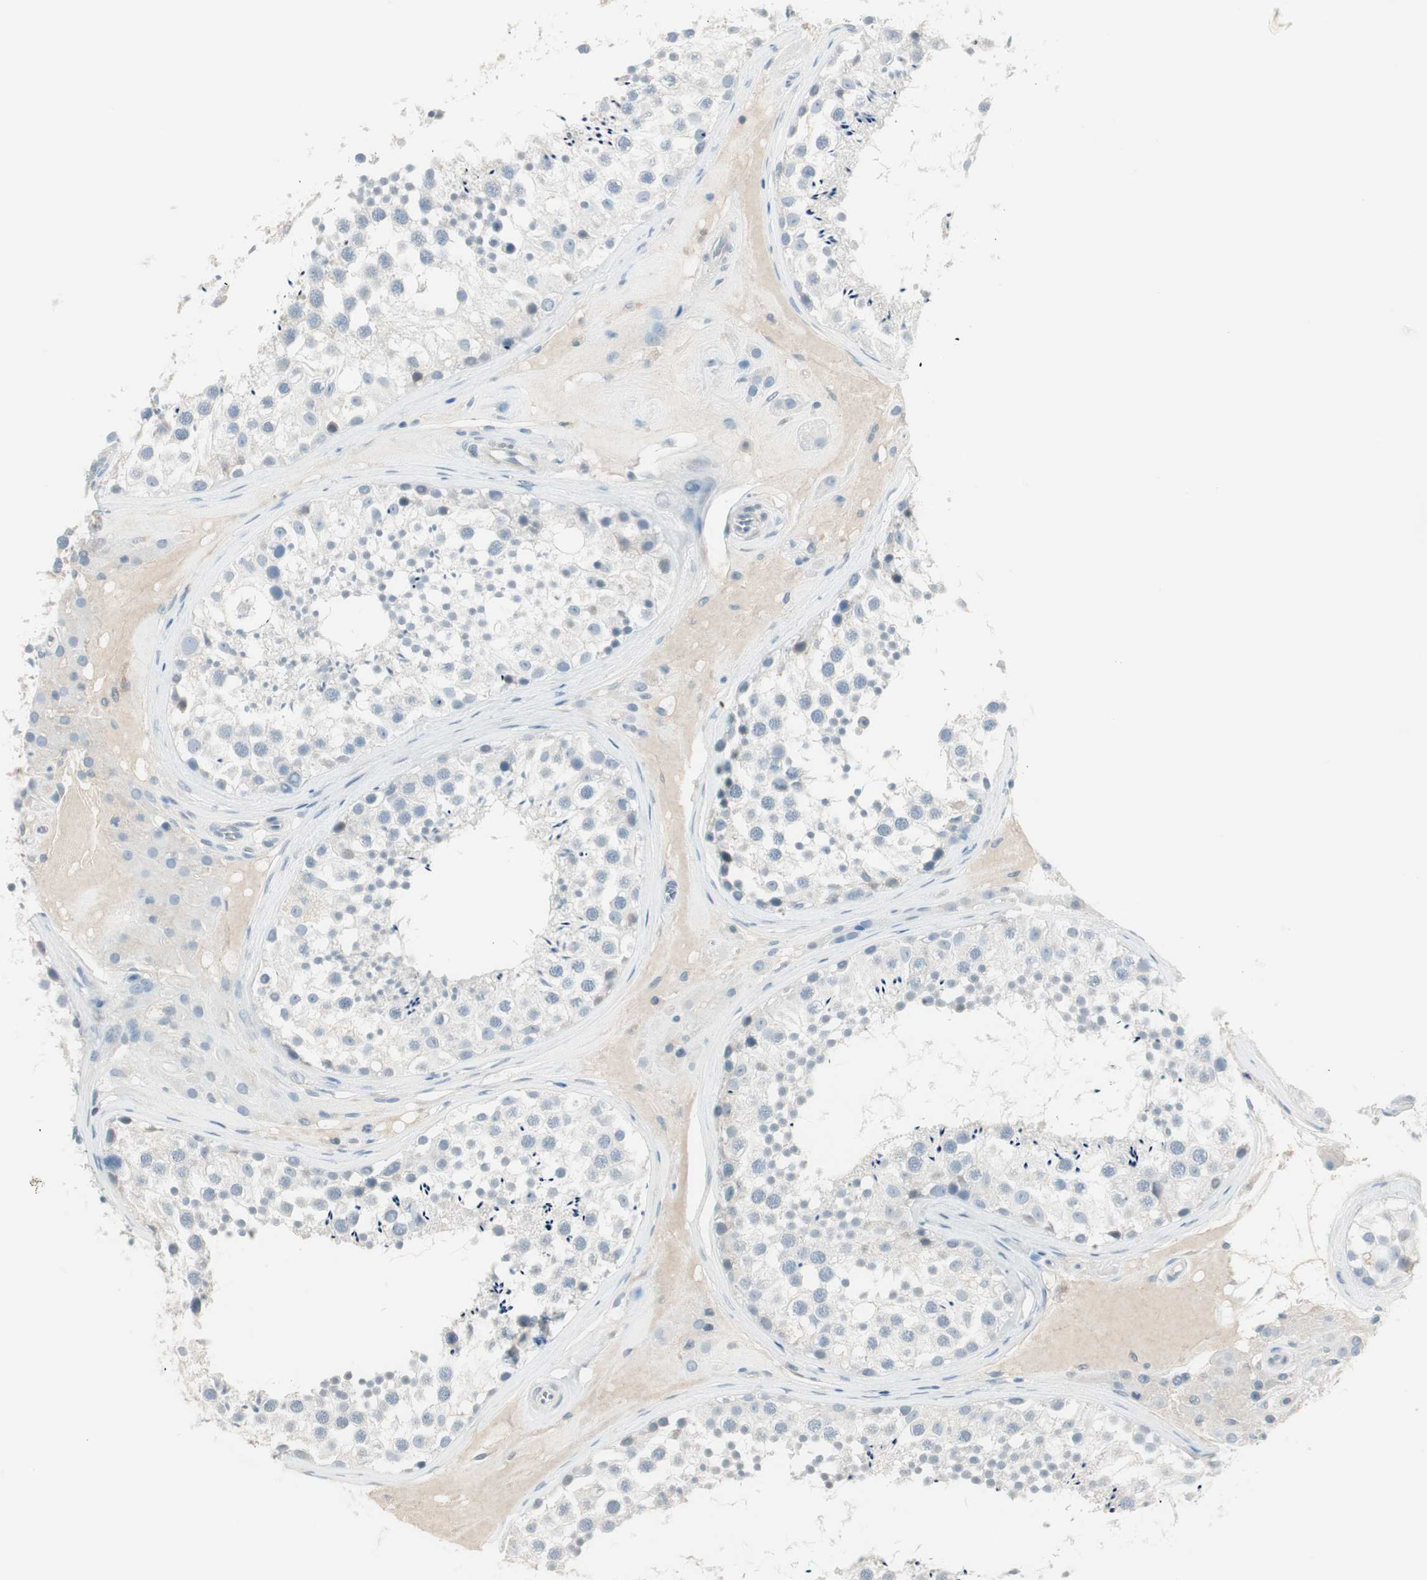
{"staining": {"intensity": "weak", "quantity": "25%-75%", "location": "cytoplasmic/membranous"}, "tissue": "testis", "cell_type": "Cells in seminiferous ducts", "image_type": "normal", "snomed": [{"axis": "morphology", "description": "Normal tissue, NOS"}, {"axis": "topography", "description": "Testis"}], "caption": "Protein analysis of unremarkable testis reveals weak cytoplasmic/membranous staining in approximately 25%-75% of cells in seminiferous ducts. (brown staining indicates protein expression, while blue staining denotes nuclei).", "gene": "ITLN2", "patient": {"sex": "male", "age": 46}}